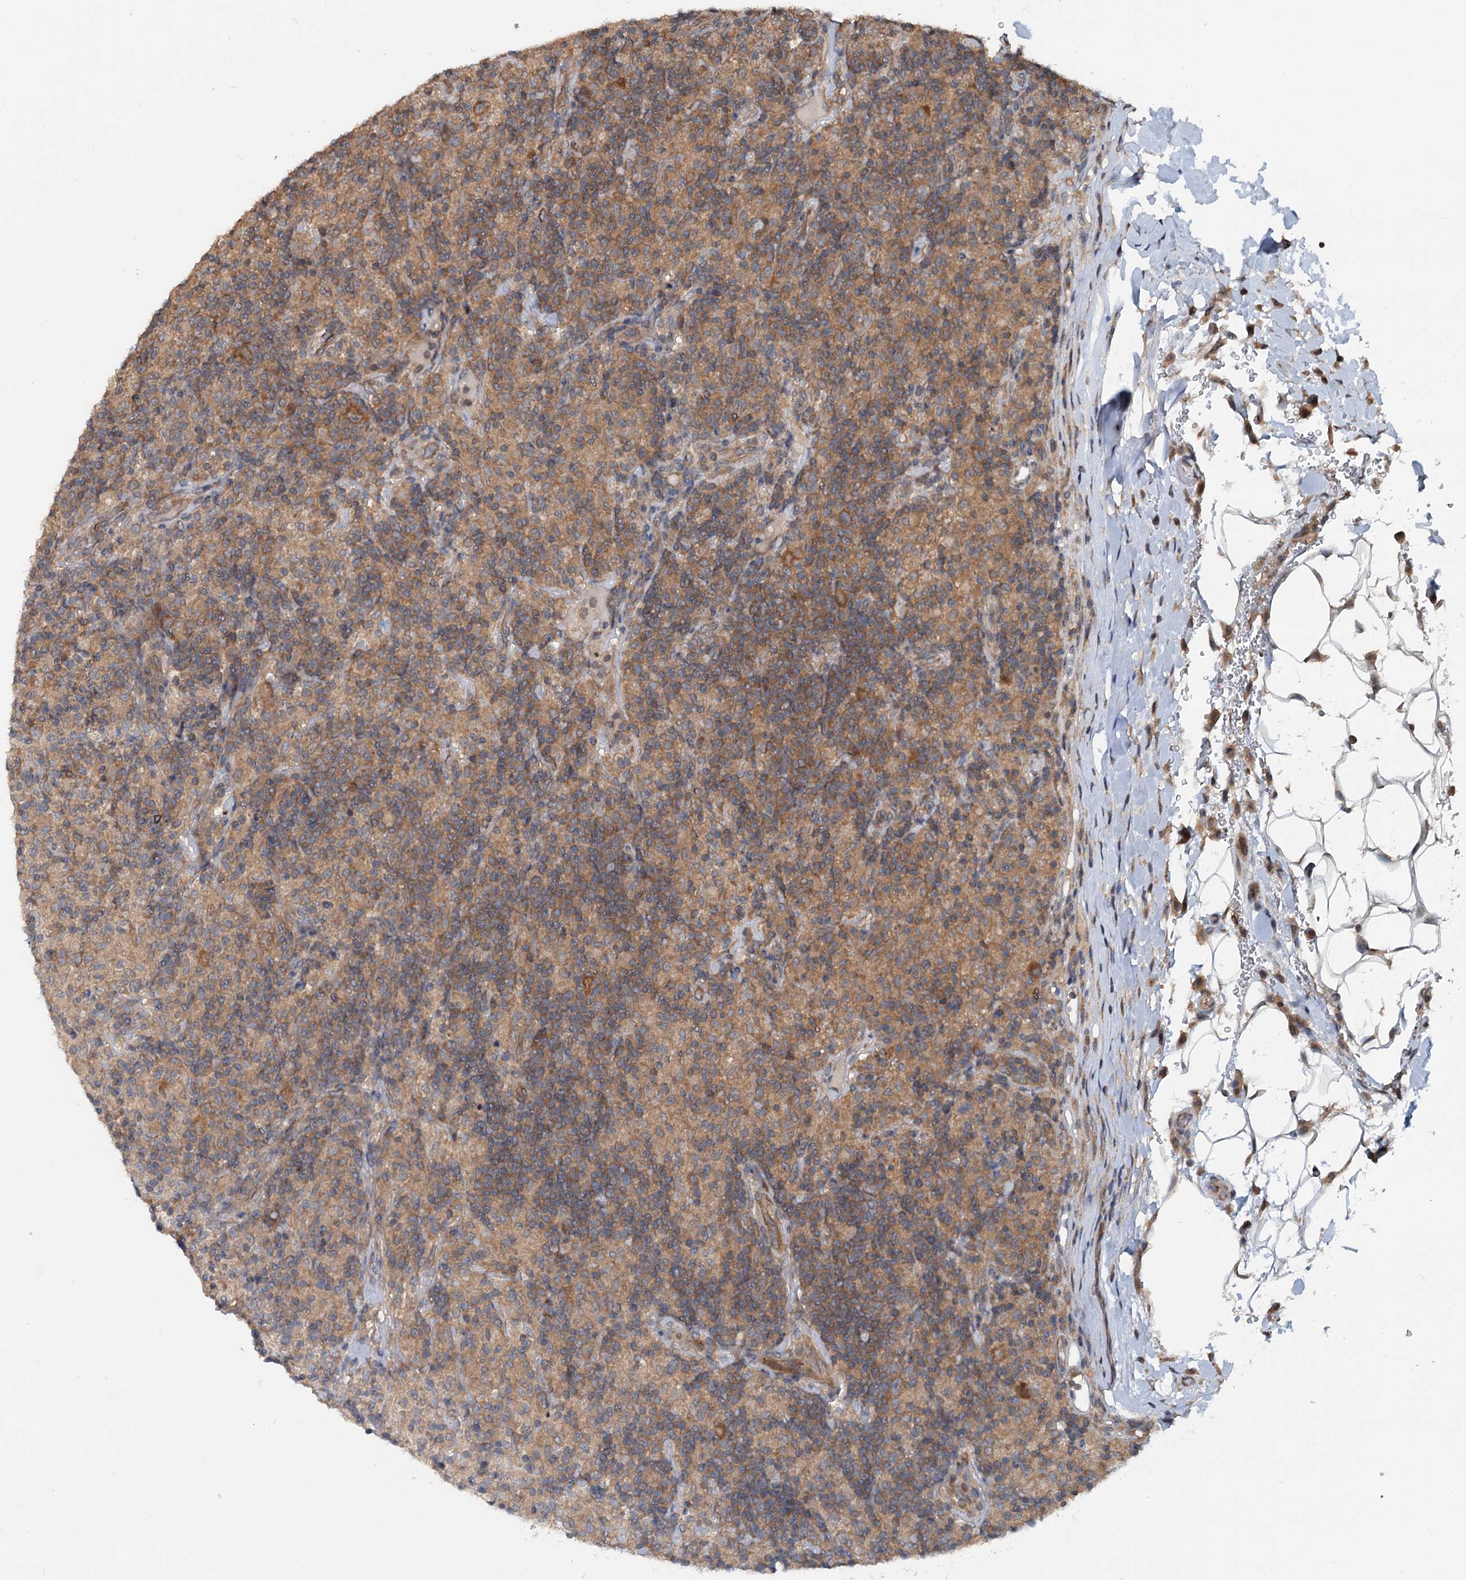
{"staining": {"intensity": "moderate", "quantity": ">75%", "location": "cytoplasmic/membranous"}, "tissue": "lymphoma", "cell_type": "Tumor cells", "image_type": "cancer", "snomed": [{"axis": "morphology", "description": "Hodgkin's disease, NOS"}, {"axis": "topography", "description": "Lymph node"}], "caption": "A brown stain labels moderate cytoplasmic/membranous staining of a protein in Hodgkin's disease tumor cells.", "gene": "N4BP2L2", "patient": {"sex": "male", "age": 70}}